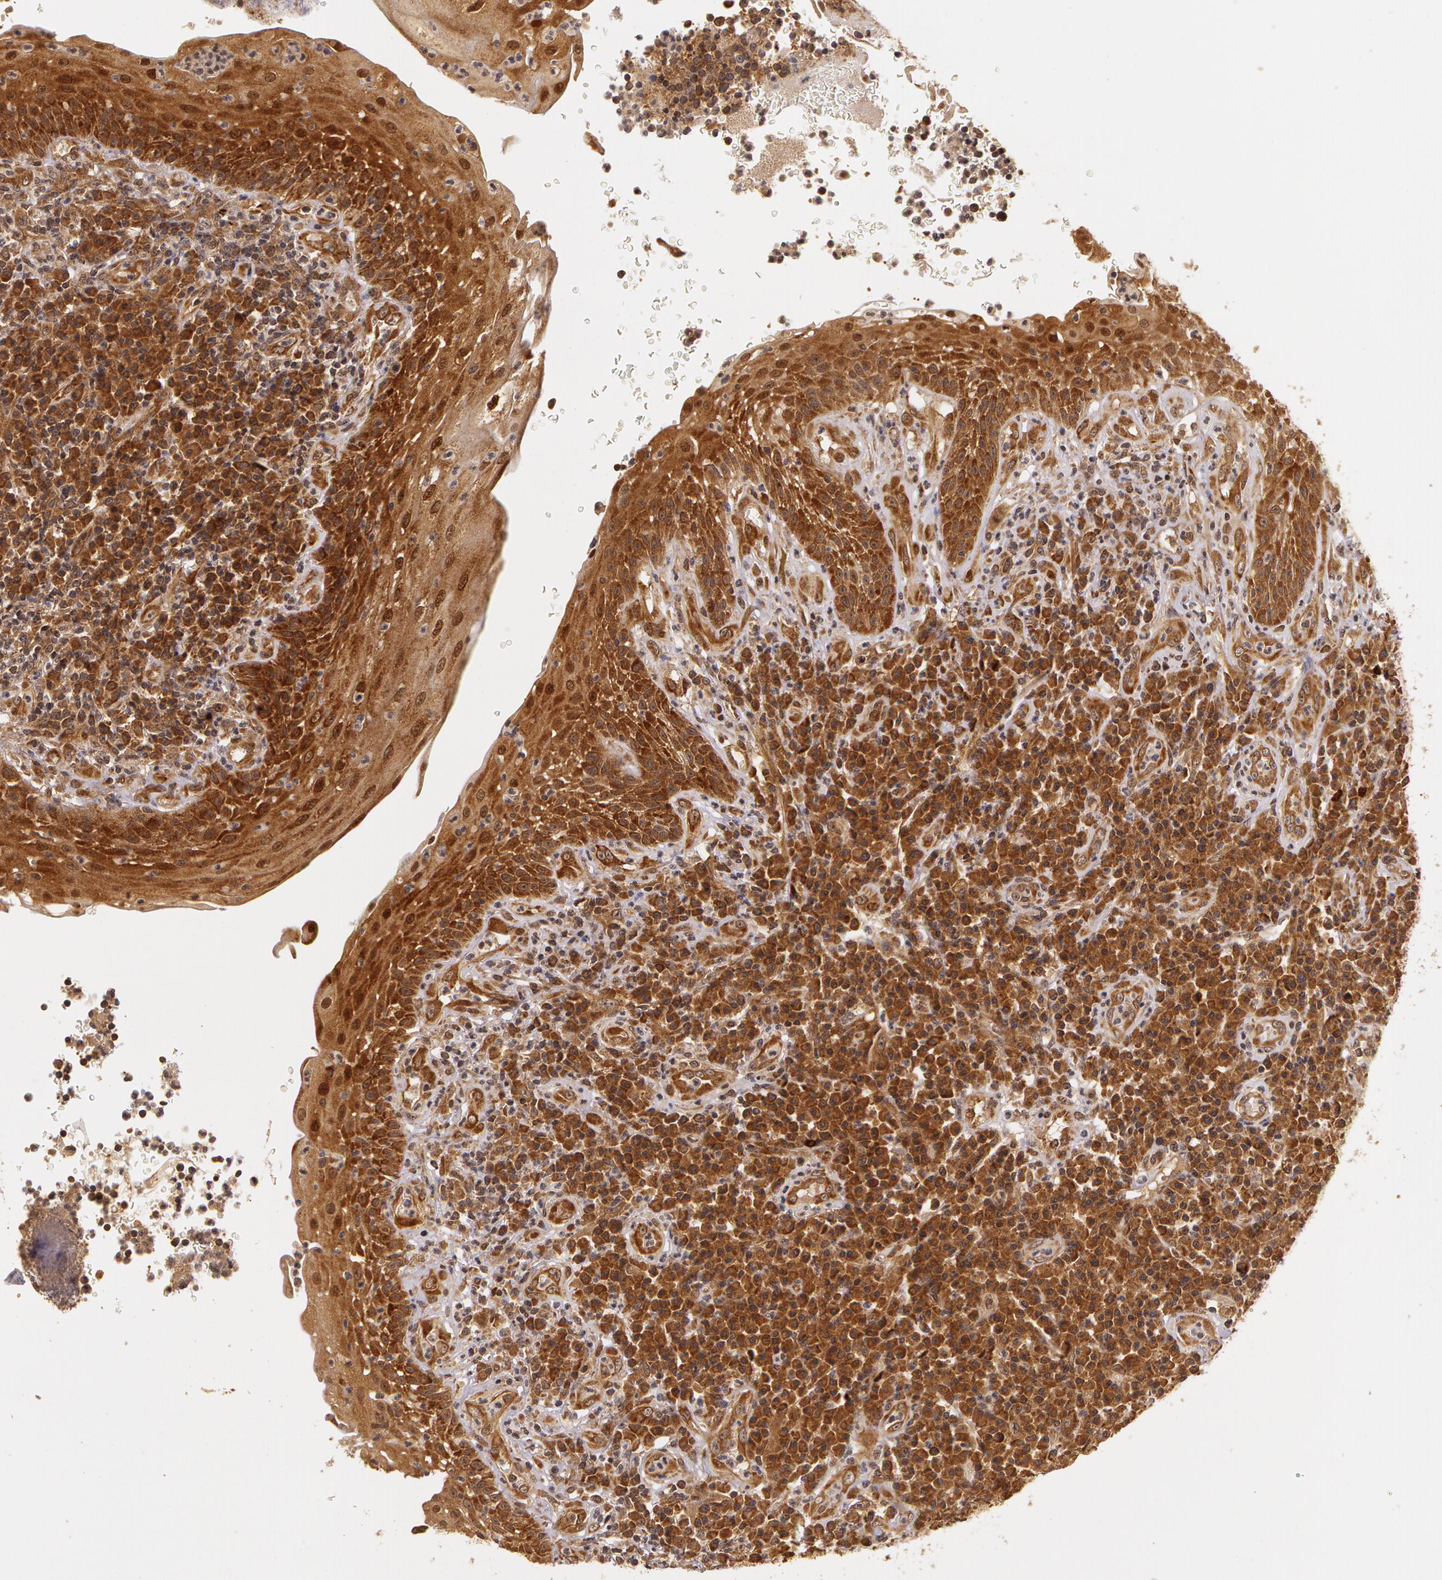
{"staining": {"intensity": "strong", "quantity": ">75%", "location": "cytoplasmic/membranous"}, "tissue": "tonsil", "cell_type": "Germinal center cells", "image_type": "normal", "snomed": [{"axis": "morphology", "description": "Normal tissue, NOS"}, {"axis": "topography", "description": "Tonsil"}], "caption": "Germinal center cells display strong cytoplasmic/membranous positivity in approximately >75% of cells in unremarkable tonsil.", "gene": "ASCC2", "patient": {"sex": "female", "age": 40}}